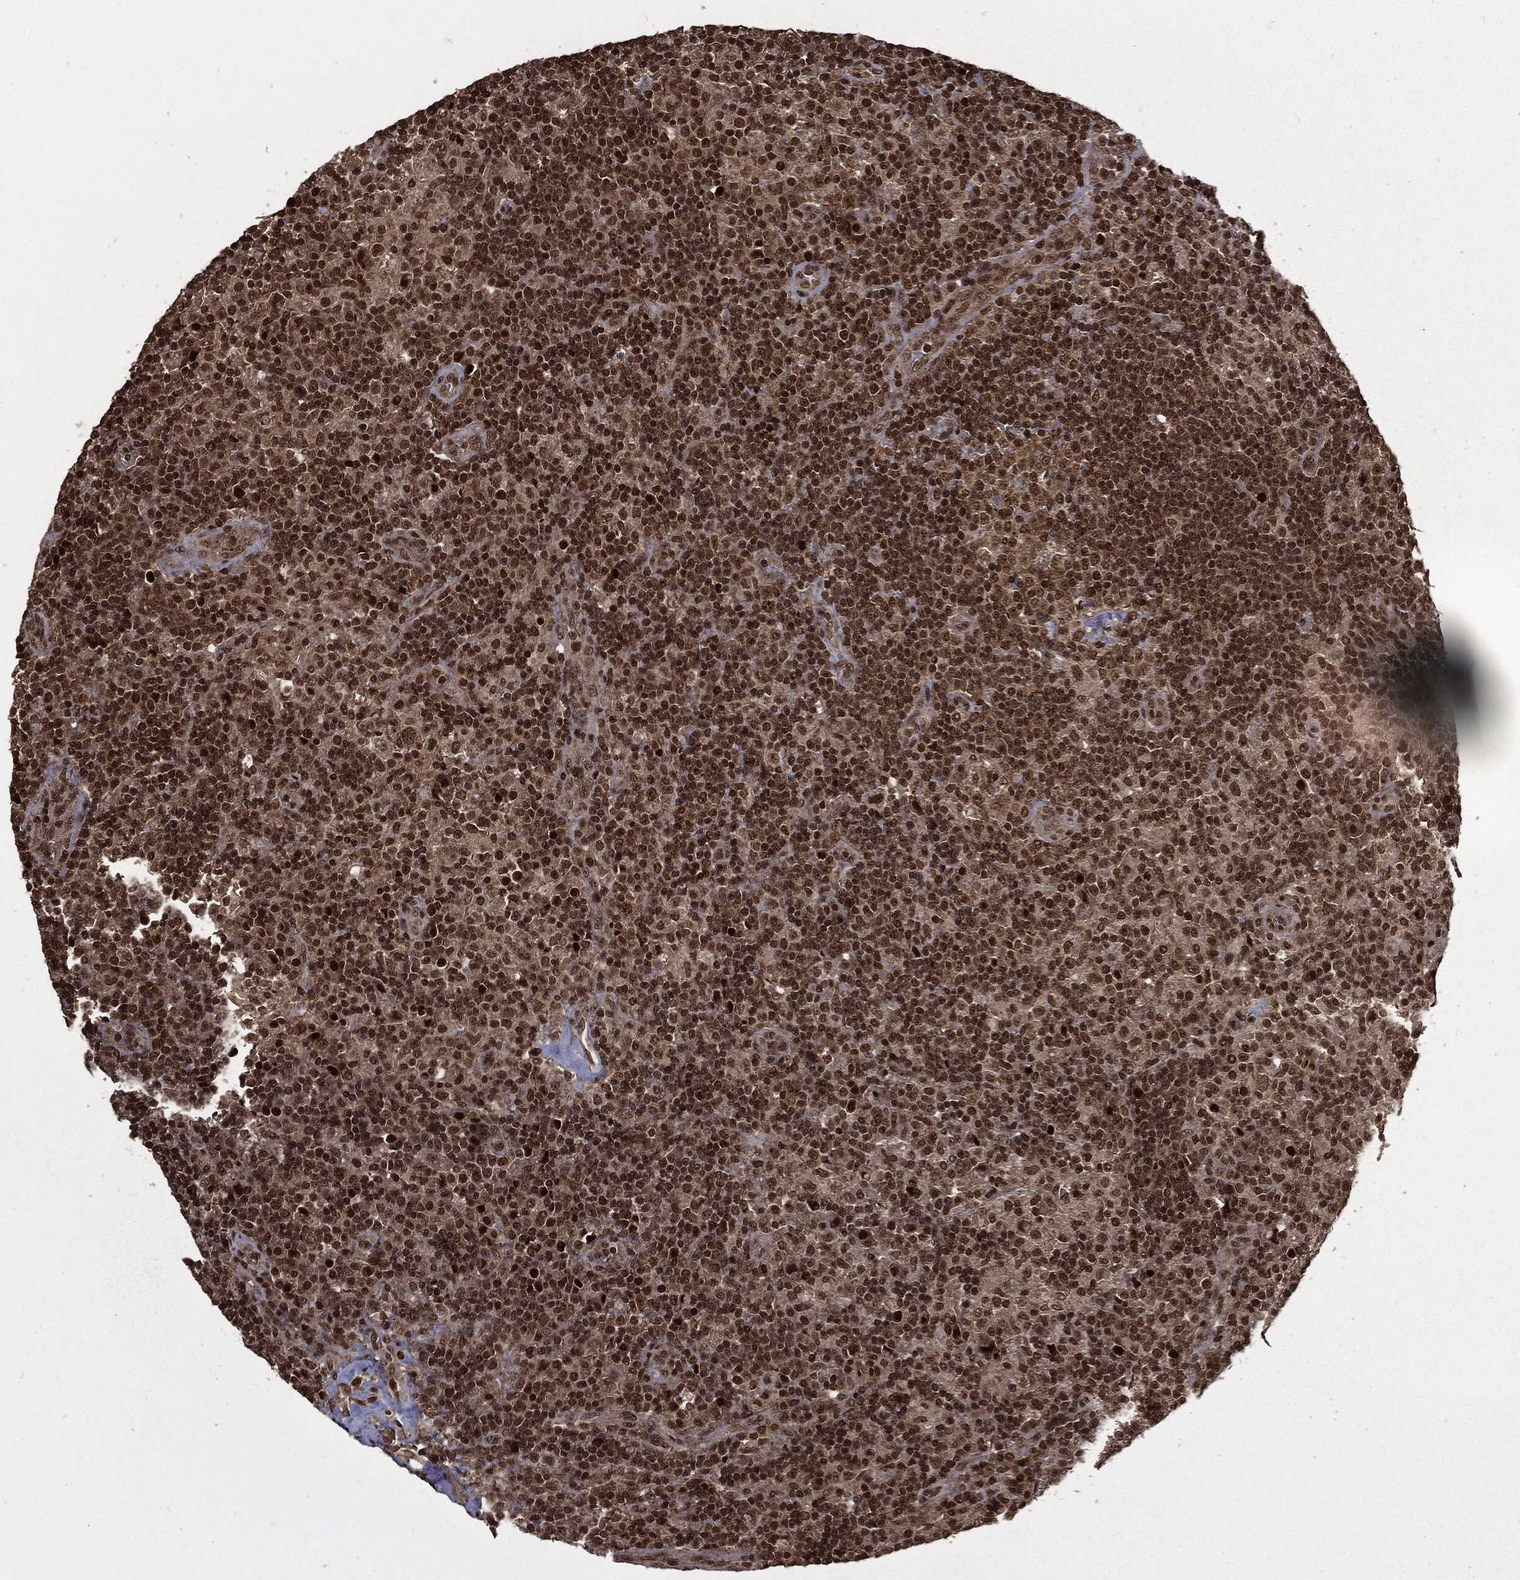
{"staining": {"intensity": "moderate", "quantity": ">75%", "location": "nuclear"}, "tissue": "lymphoma", "cell_type": "Tumor cells", "image_type": "cancer", "snomed": [{"axis": "morphology", "description": "Hodgkin's disease, NOS"}, {"axis": "topography", "description": "Lymph node"}], "caption": "Moderate nuclear staining is seen in approximately >75% of tumor cells in Hodgkin's disease.", "gene": "CTDP1", "patient": {"sex": "male", "age": 70}}